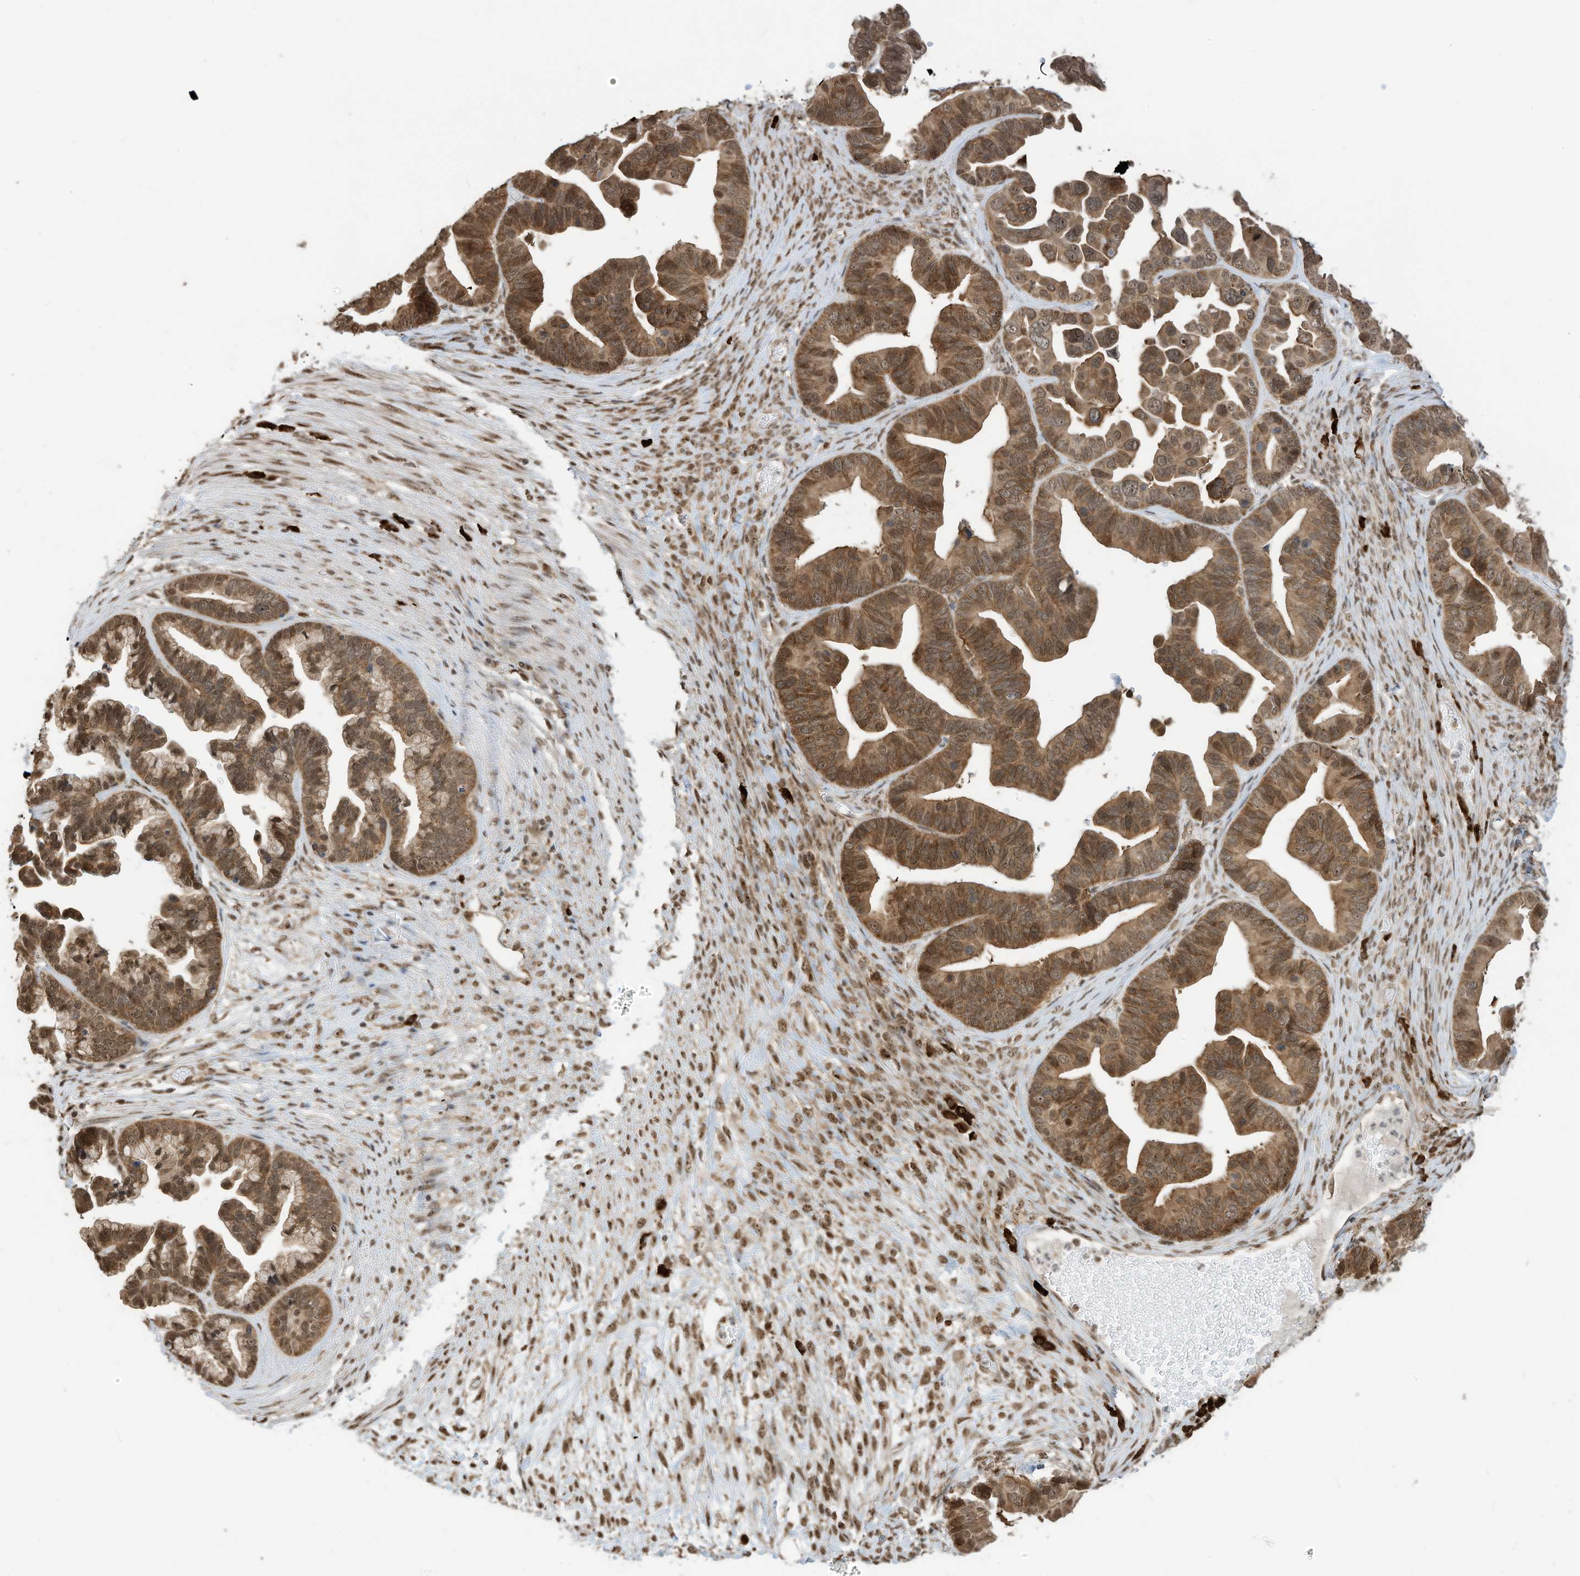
{"staining": {"intensity": "moderate", "quantity": ">75%", "location": "cytoplasmic/membranous,nuclear"}, "tissue": "ovarian cancer", "cell_type": "Tumor cells", "image_type": "cancer", "snomed": [{"axis": "morphology", "description": "Cystadenocarcinoma, serous, NOS"}, {"axis": "topography", "description": "Ovary"}], "caption": "Ovarian cancer was stained to show a protein in brown. There is medium levels of moderate cytoplasmic/membranous and nuclear staining in about >75% of tumor cells.", "gene": "ZNF195", "patient": {"sex": "female", "age": 56}}